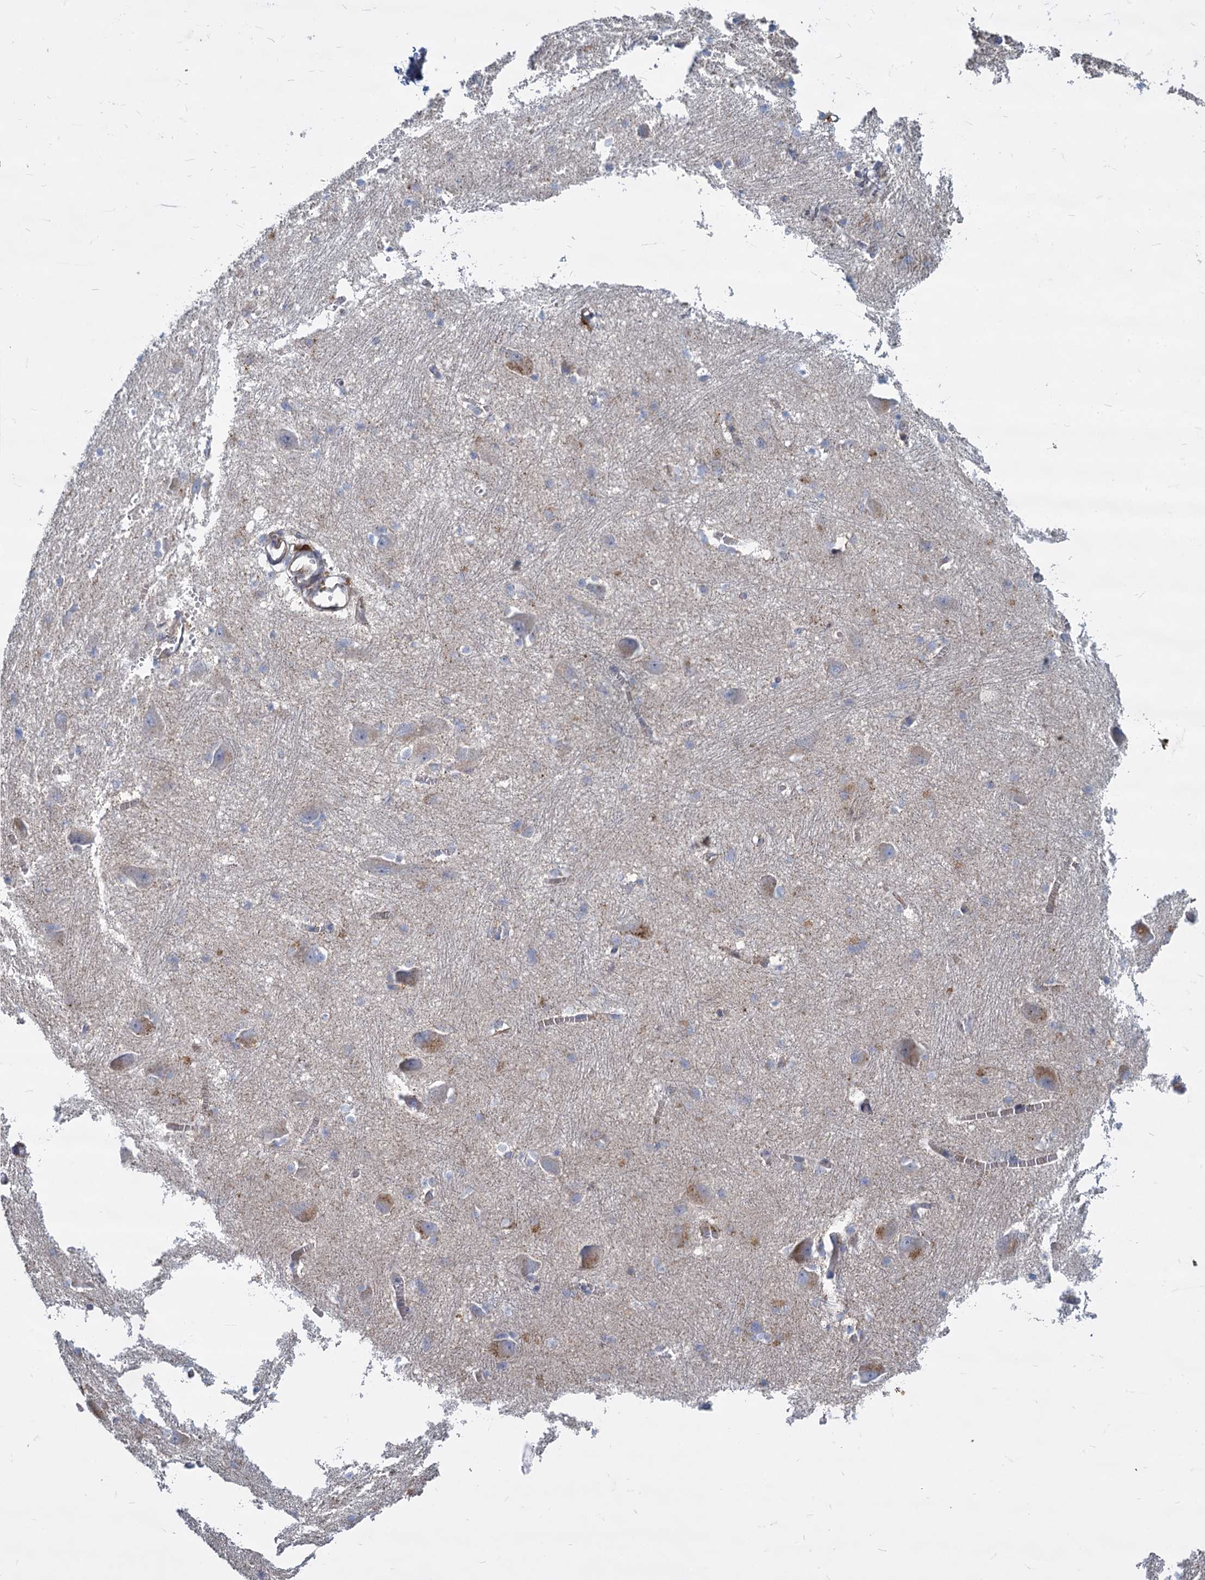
{"staining": {"intensity": "negative", "quantity": "none", "location": "none"}, "tissue": "caudate", "cell_type": "Glial cells", "image_type": "normal", "snomed": [{"axis": "morphology", "description": "Normal tissue, NOS"}, {"axis": "topography", "description": "Lateral ventricle wall"}], "caption": "Benign caudate was stained to show a protein in brown. There is no significant staining in glial cells.", "gene": "TRIM77", "patient": {"sex": "male", "age": 37}}